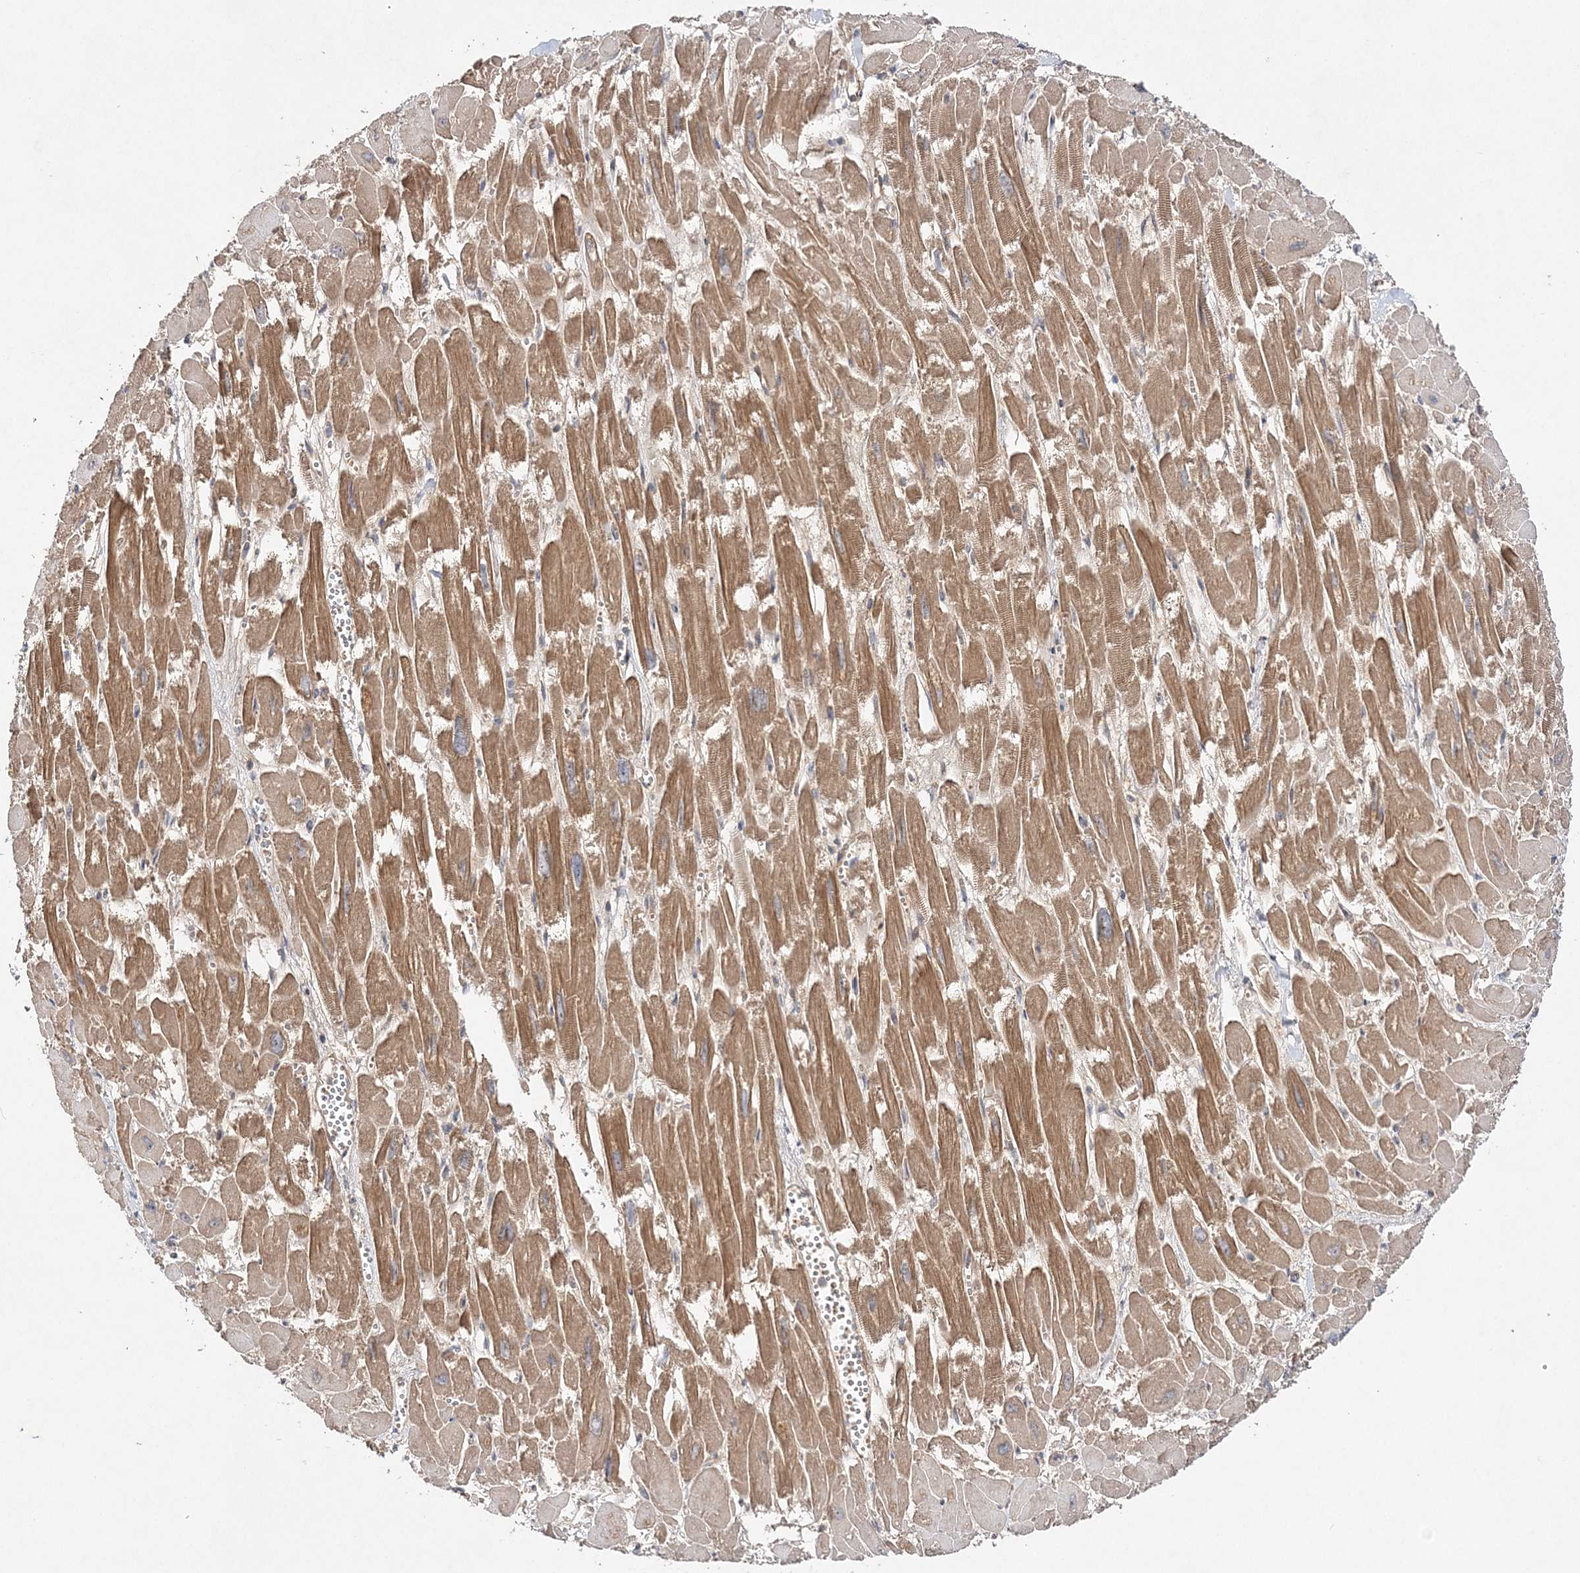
{"staining": {"intensity": "moderate", "quantity": ">75%", "location": "cytoplasmic/membranous"}, "tissue": "heart muscle", "cell_type": "Cardiomyocytes", "image_type": "normal", "snomed": [{"axis": "morphology", "description": "Normal tissue, NOS"}, {"axis": "topography", "description": "Heart"}], "caption": "This photomicrograph displays normal heart muscle stained with IHC to label a protein in brown. The cytoplasmic/membranous of cardiomyocytes show moderate positivity for the protein. Nuclei are counter-stained blue.", "gene": "NIF3L1", "patient": {"sex": "male", "age": 54}}